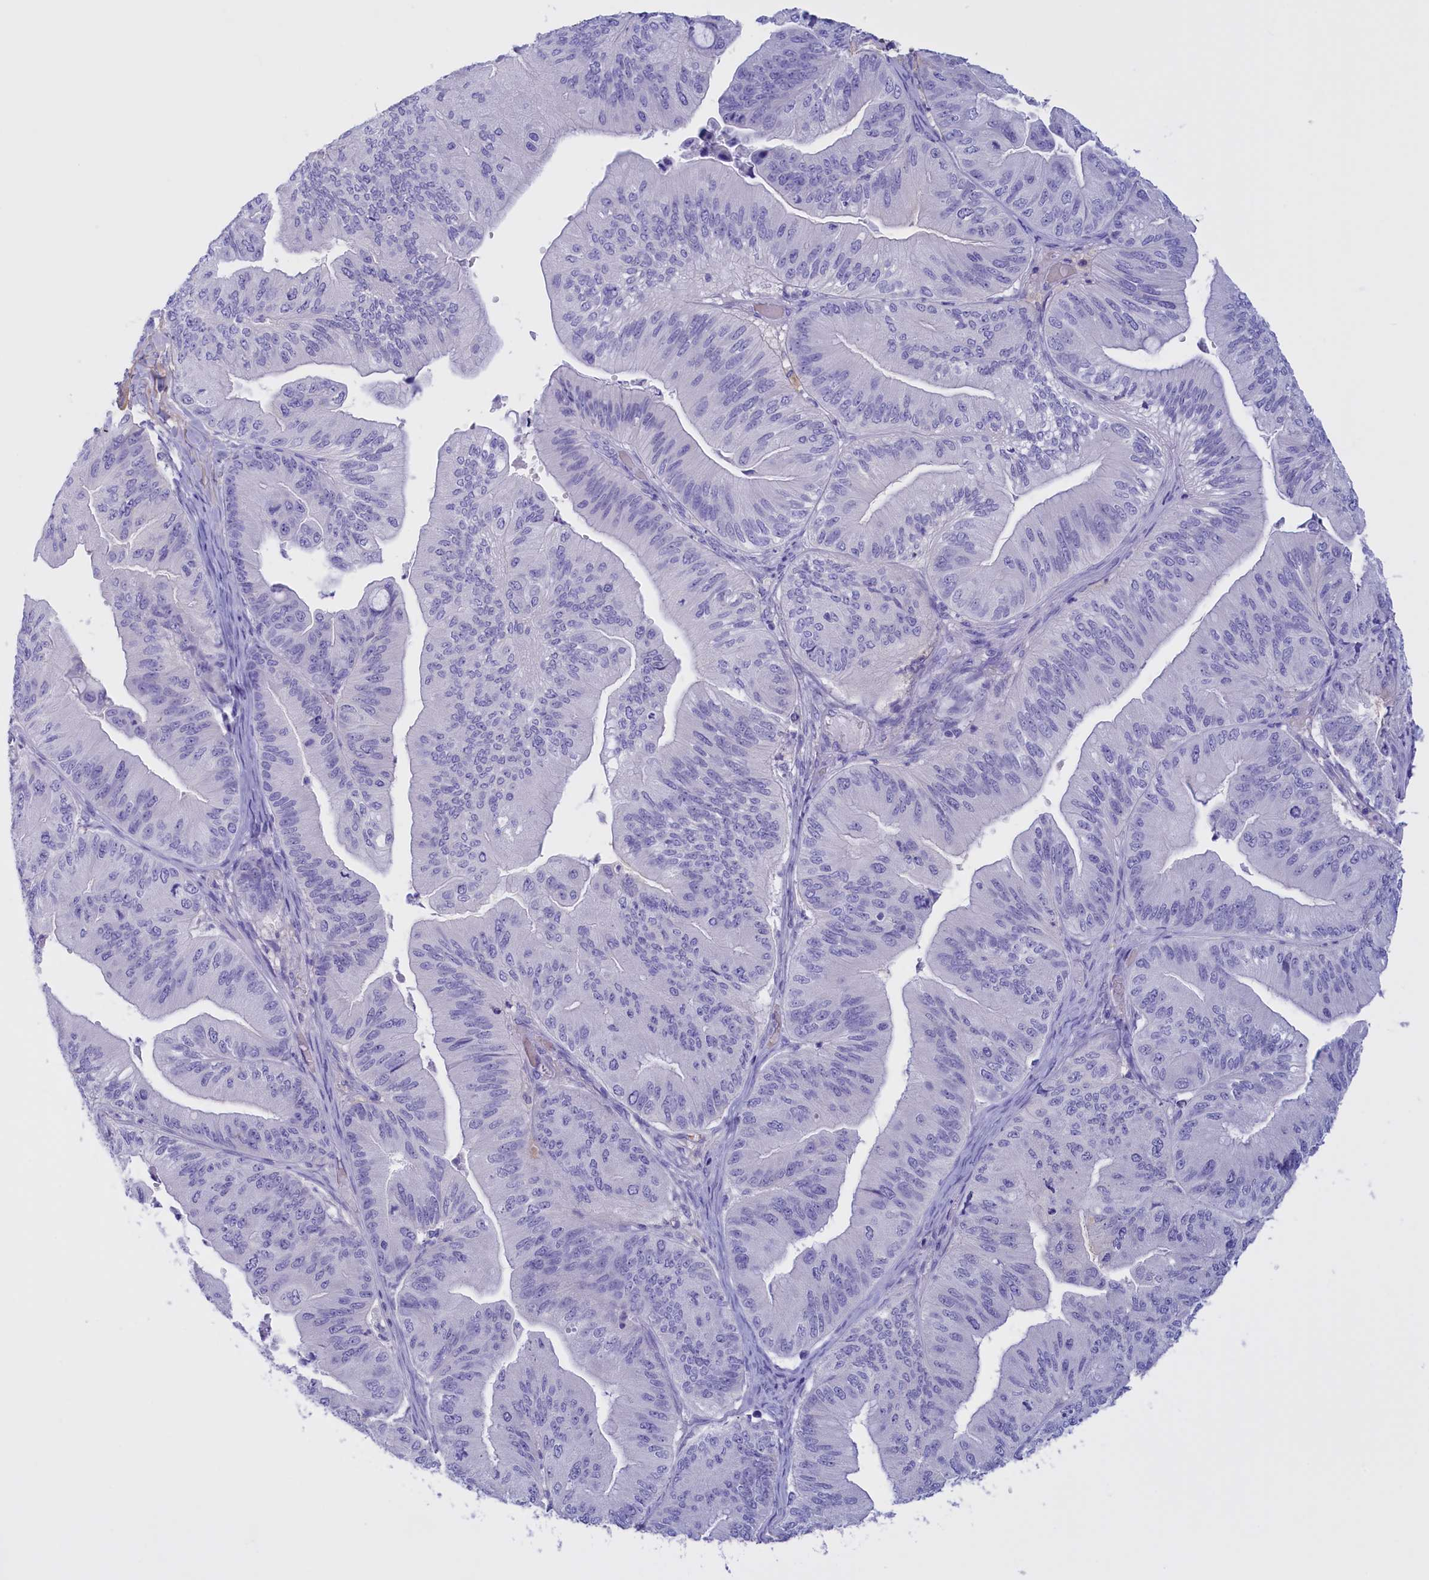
{"staining": {"intensity": "negative", "quantity": "none", "location": "none"}, "tissue": "ovarian cancer", "cell_type": "Tumor cells", "image_type": "cancer", "snomed": [{"axis": "morphology", "description": "Cystadenocarcinoma, mucinous, NOS"}, {"axis": "topography", "description": "Ovary"}], "caption": "DAB immunohistochemical staining of human ovarian cancer shows no significant positivity in tumor cells.", "gene": "PROK2", "patient": {"sex": "female", "age": 61}}